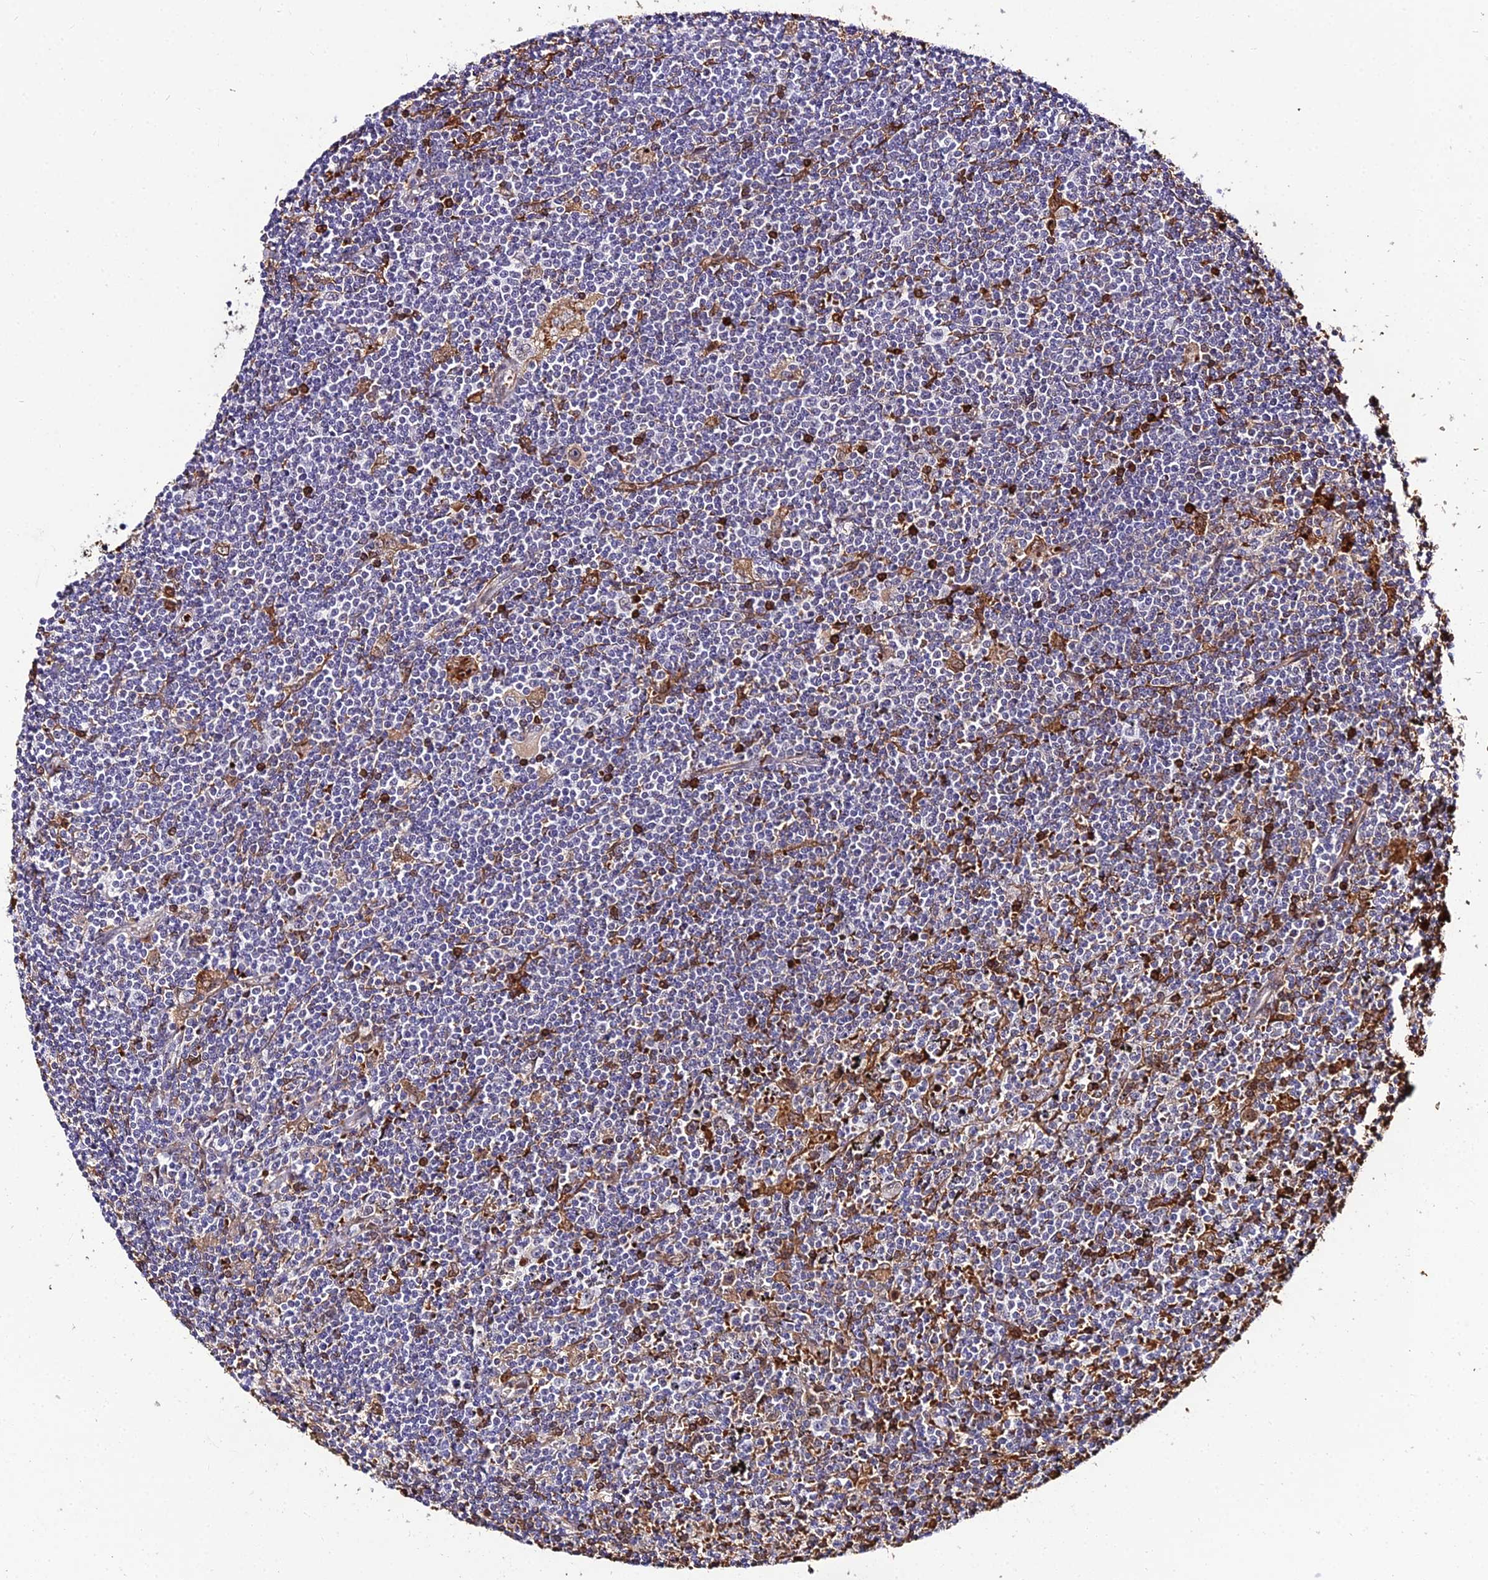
{"staining": {"intensity": "moderate", "quantity": "<25%", "location": "cytoplasmic/membranous"}, "tissue": "lymphoma", "cell_type": "Tumor cells", "image_type": "cancer", "snomed": [{"axis": "morphology", "description": "Malignant lymphoma, non-Hodgkin's type, Low grade"}, {"axis": "topography", "description": "Spleen"}], "caption": "Immunohistochemical staining of human malignant lymphoma, non-Hodgkin's type (low-grade) displays moderate cytoplasmic/membranous protein positivity in about <25% of tumor cells.", "gene": "BCL9", "patient": {"sex": "male", "age": 76}}